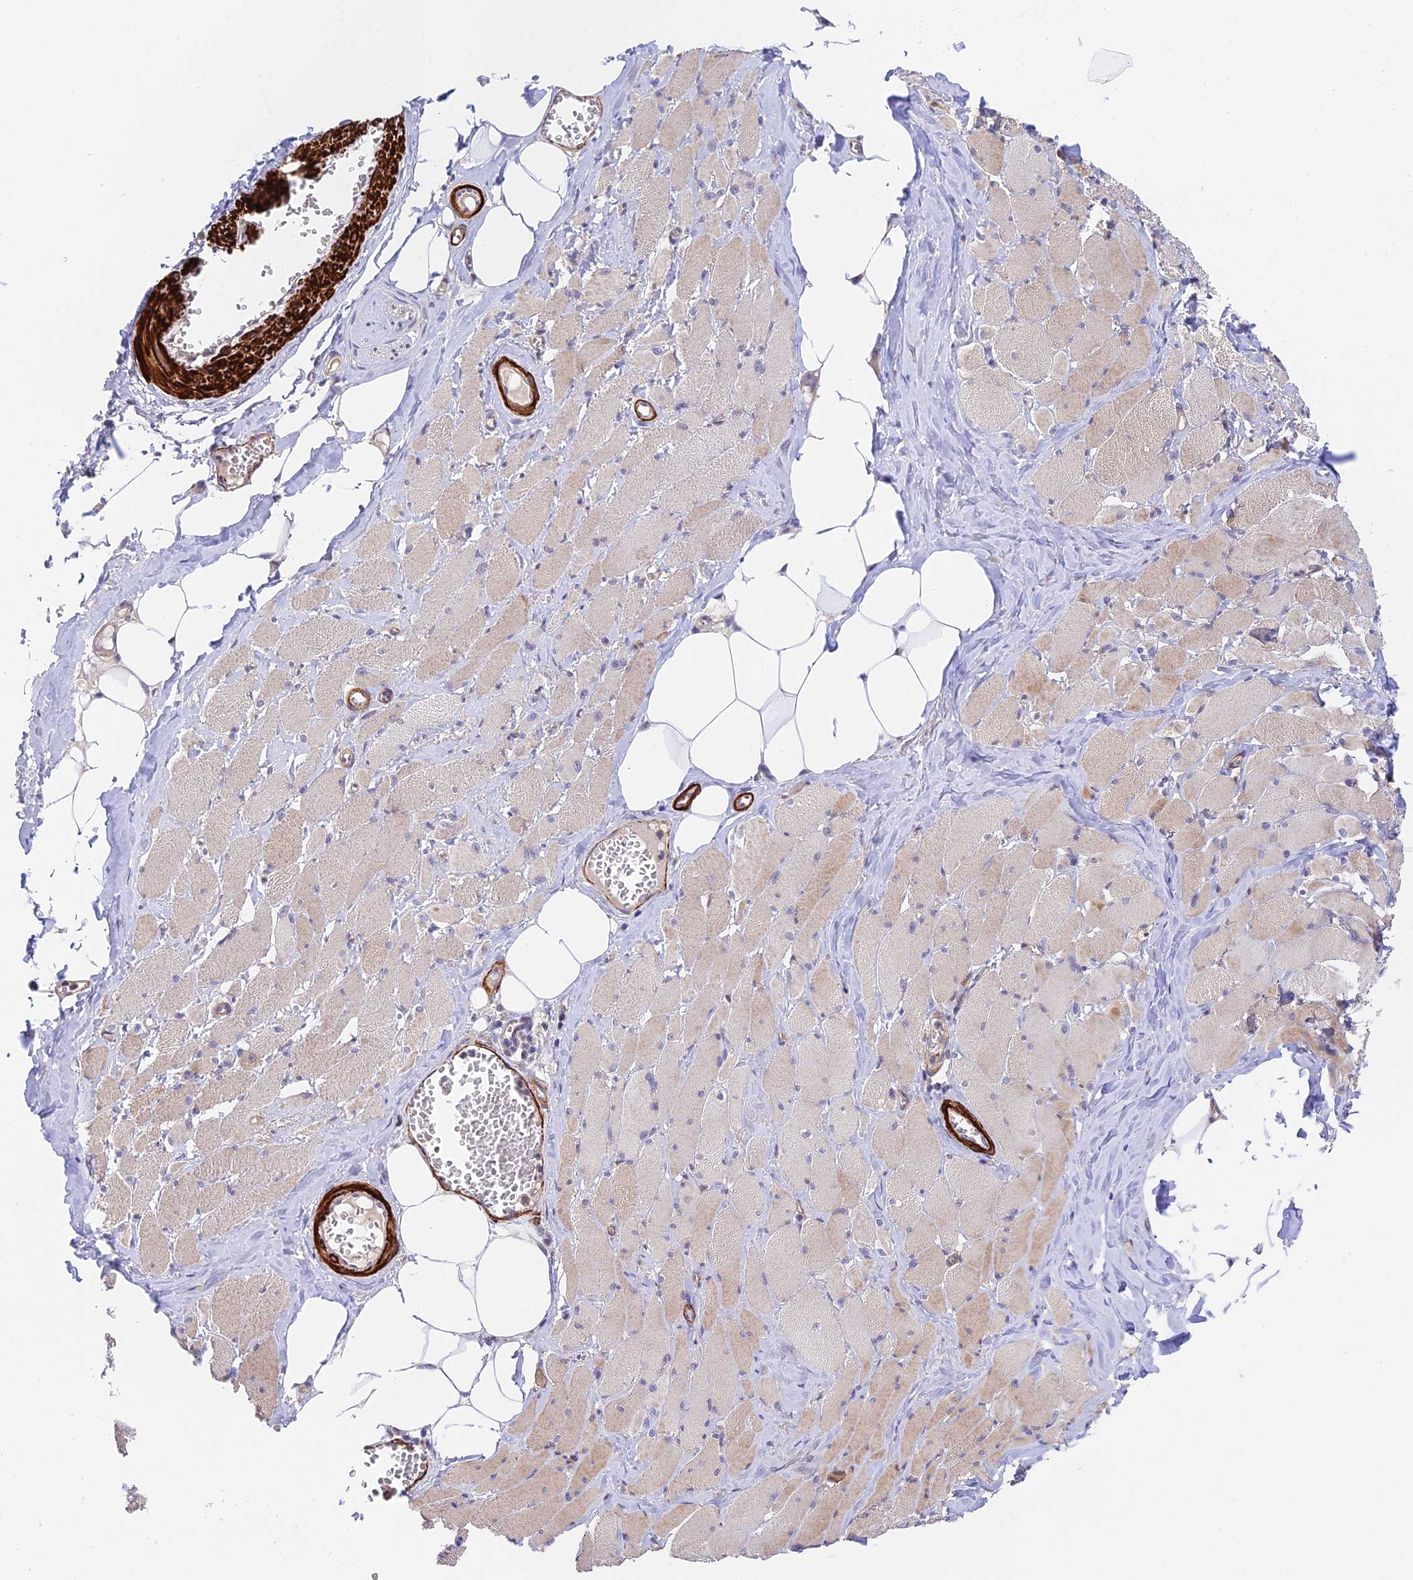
{"staining": {"intensity": "moderate", "quantity": "25%-75%", "location": "cytoplasmic/membranous"}, "tissue": "skeletal muscle", "cell_type": "Myocytes", "image_type": "normal", "snomed": [{"axis": "morphology", "description": "Normal tissue, NOS"}, {"axis": "morphology", "description": "Basal cell carcinoma"}, {"axis": "topography", "description": "Skeletal muscle"}], "caption": "Immunohistochemistry of benign human skeletal muscle displays medium levels of moderate cytoplasmic/membranous staining in approximately 25%-75% of myocytes.", "gene": "ANKRD50", "patient": {"sex": "female", "age": 64}}